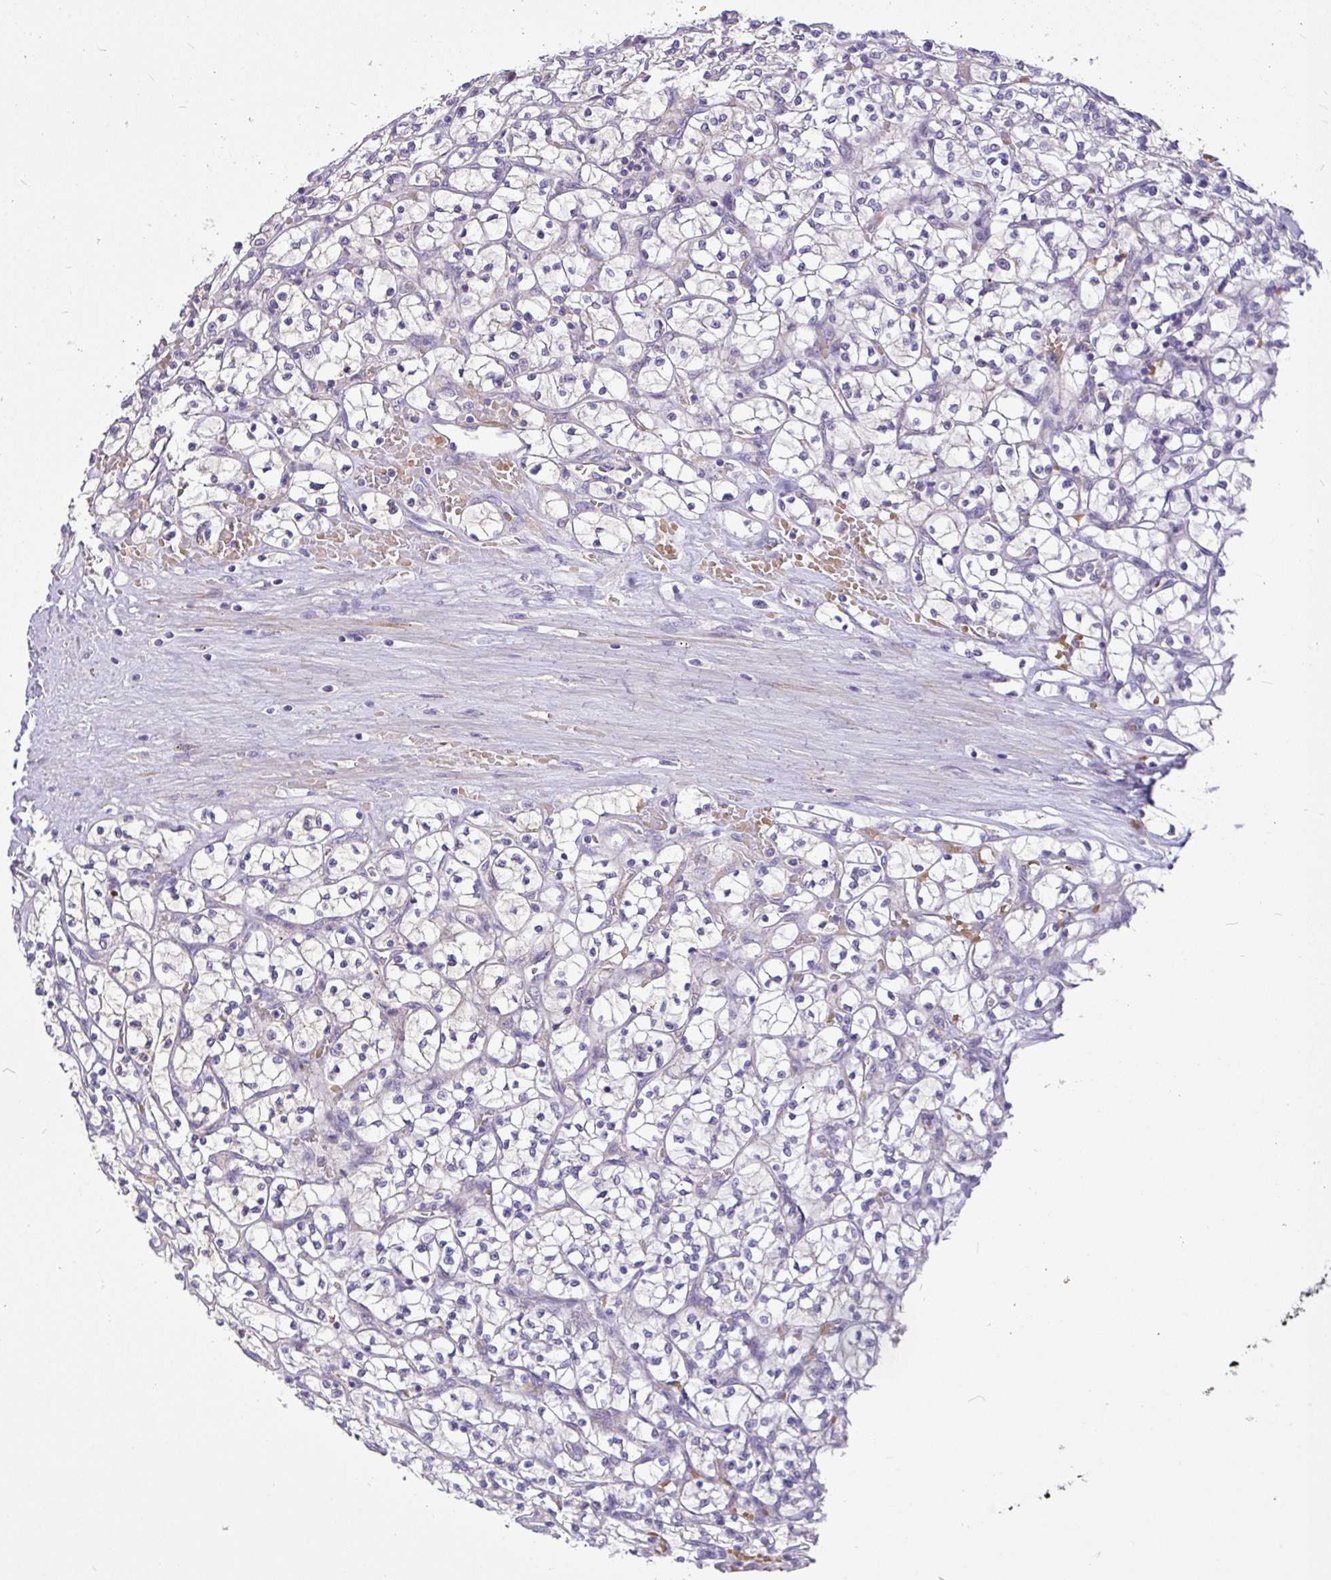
{"staining": {"intensity": "negative", "quantity": "none", "location": "none"}, "tissue": "renal cancer", "cell_type": "Tumor cells", "image_type": "cancer", "snomed": [{"axis": "morphology", "description": "Adenocarcinoma, NOS"}, {"axis": "topography", "description": "Kidney"}], "caption": "Immunohistochemistry (IHC) of human renal cancer displays no positivity in tumor cells.", "gene": "MOCS1", "patient": {"sex": "female", "age": 64}}